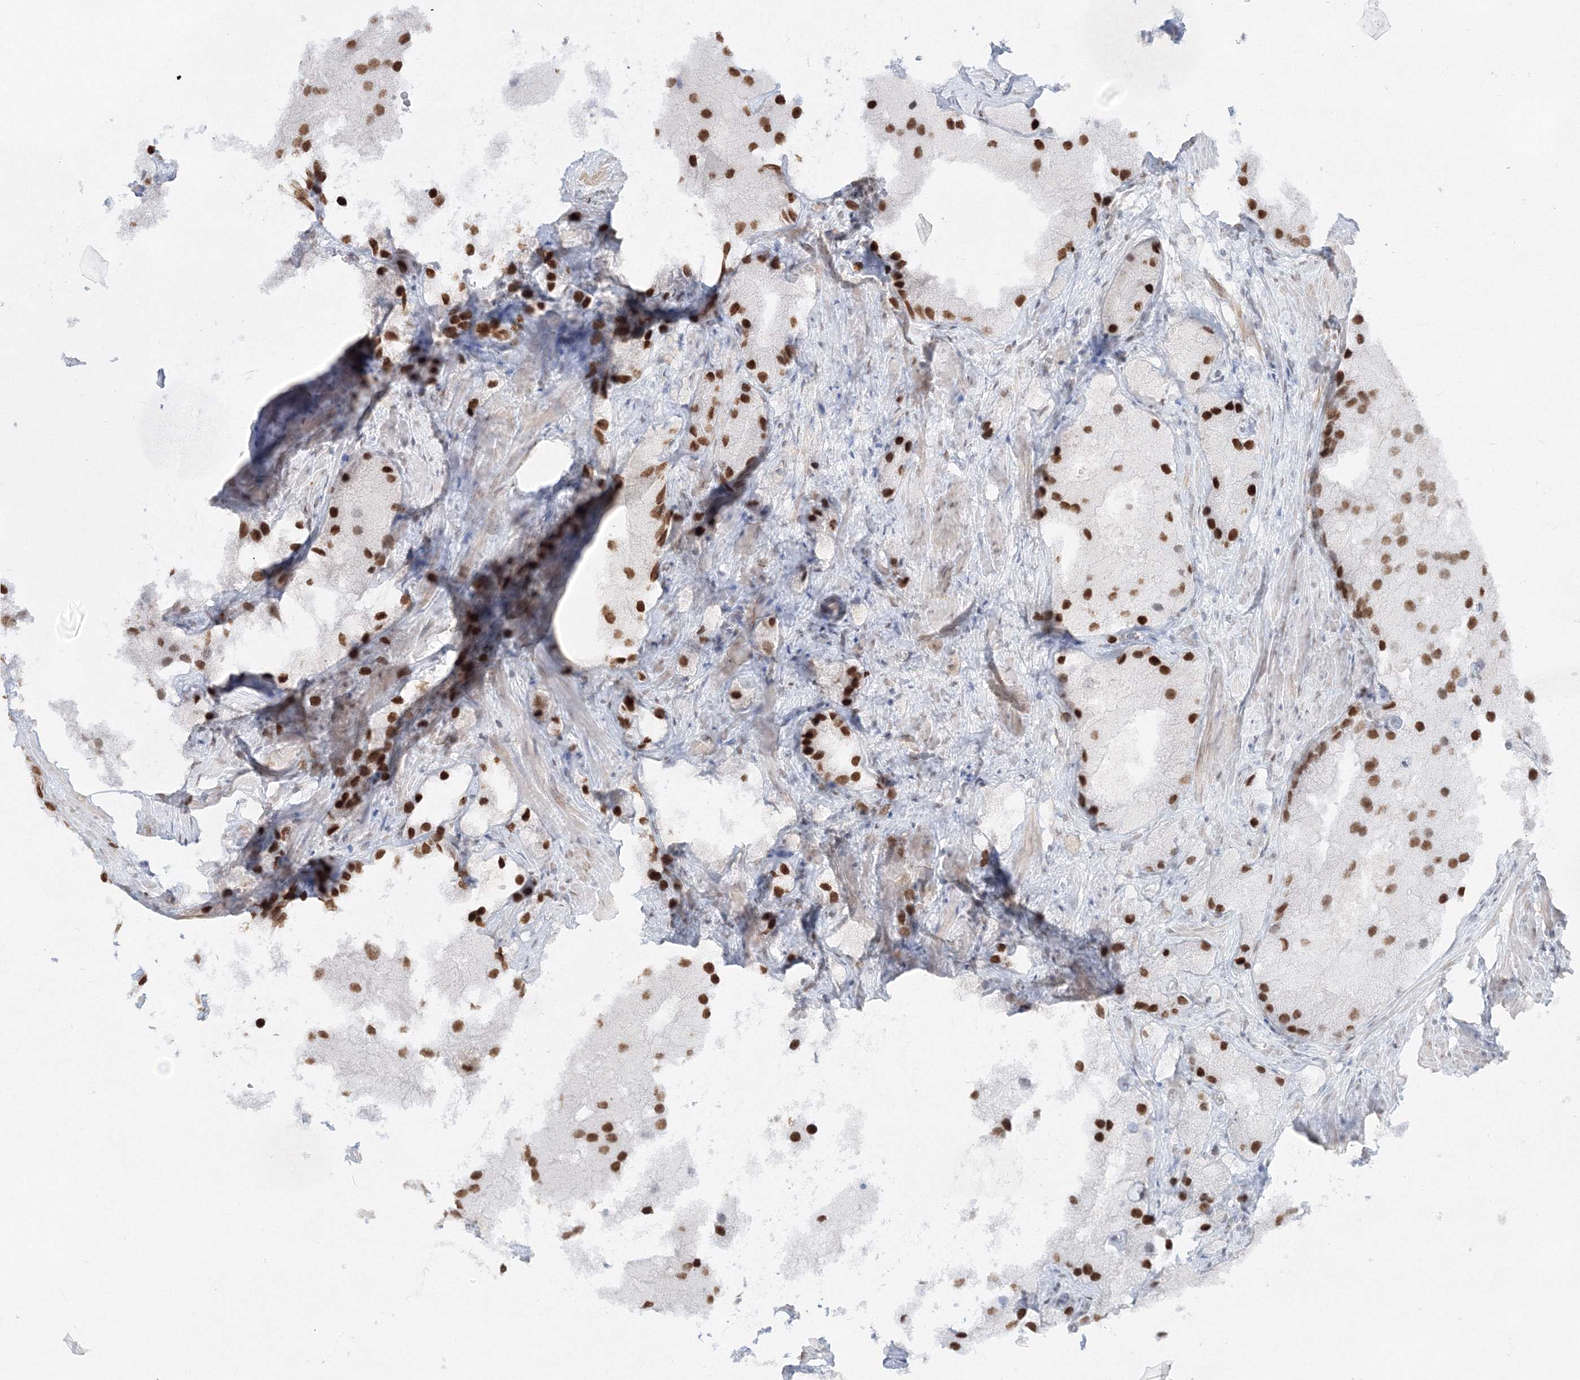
{"staining": {"intensity": "moderate", "quantity": ">75%", "location": "nuclear"}, "tissue": "prostate cancer", "cell_type": "Tumor cells", "image_type": "cancer", "snomed": [{"axis": "morphology", "description": "Adenocarcinoma, Low grade"}, {"axis": "topography", "description": "Prostate"}], "caption": "A brown stain labels moderate nuclear positivity of a protein in adenocarcinoma (low-grade) (prostate) tumor cells.", "gene": "ZNF638", "patient": {"sex": "male", "age": 69}}